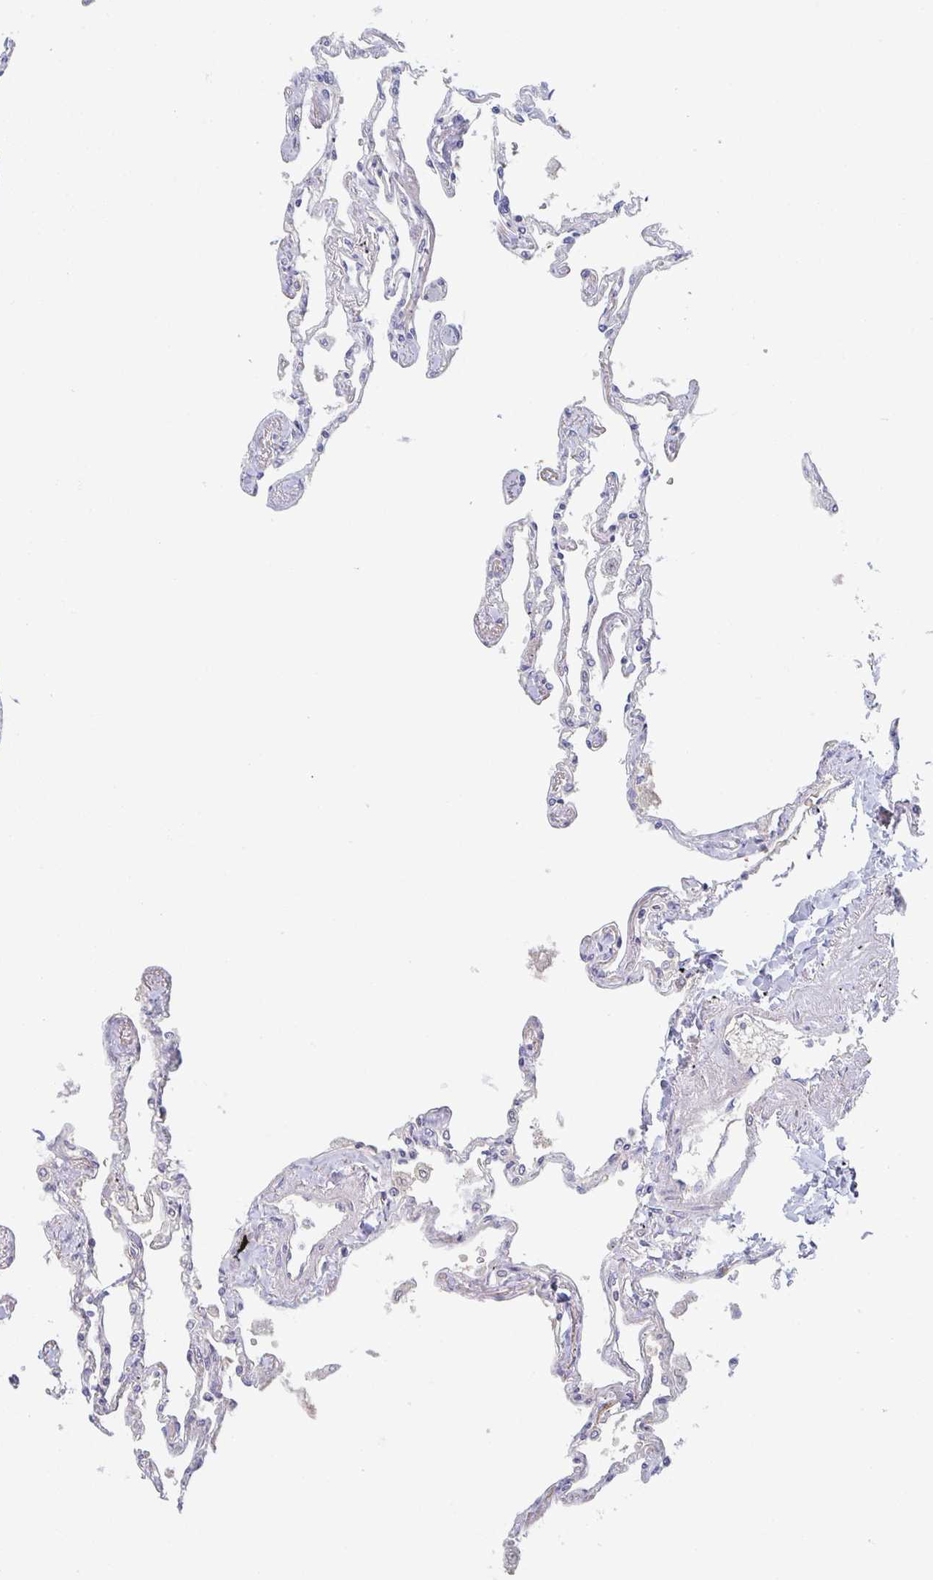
{"staining": {"intensity": "negative", "quantity": "none", "location": "none"}, "tissue": "lung", "cell_type": "Alveolar cells", "image_type": "normal", "snomed": [{"axis": "morphology", "description": "Normal tissue, NOS"}, {"axis": "topography", "description": "Lung"}], "caption": "Normal lung was stained to show a protein in brown. There is no significant expression in alveolar cells. Nuclei are stained in blue.", "gene": "AMPD2", "patient": {"sex": "female", "age": 67}}